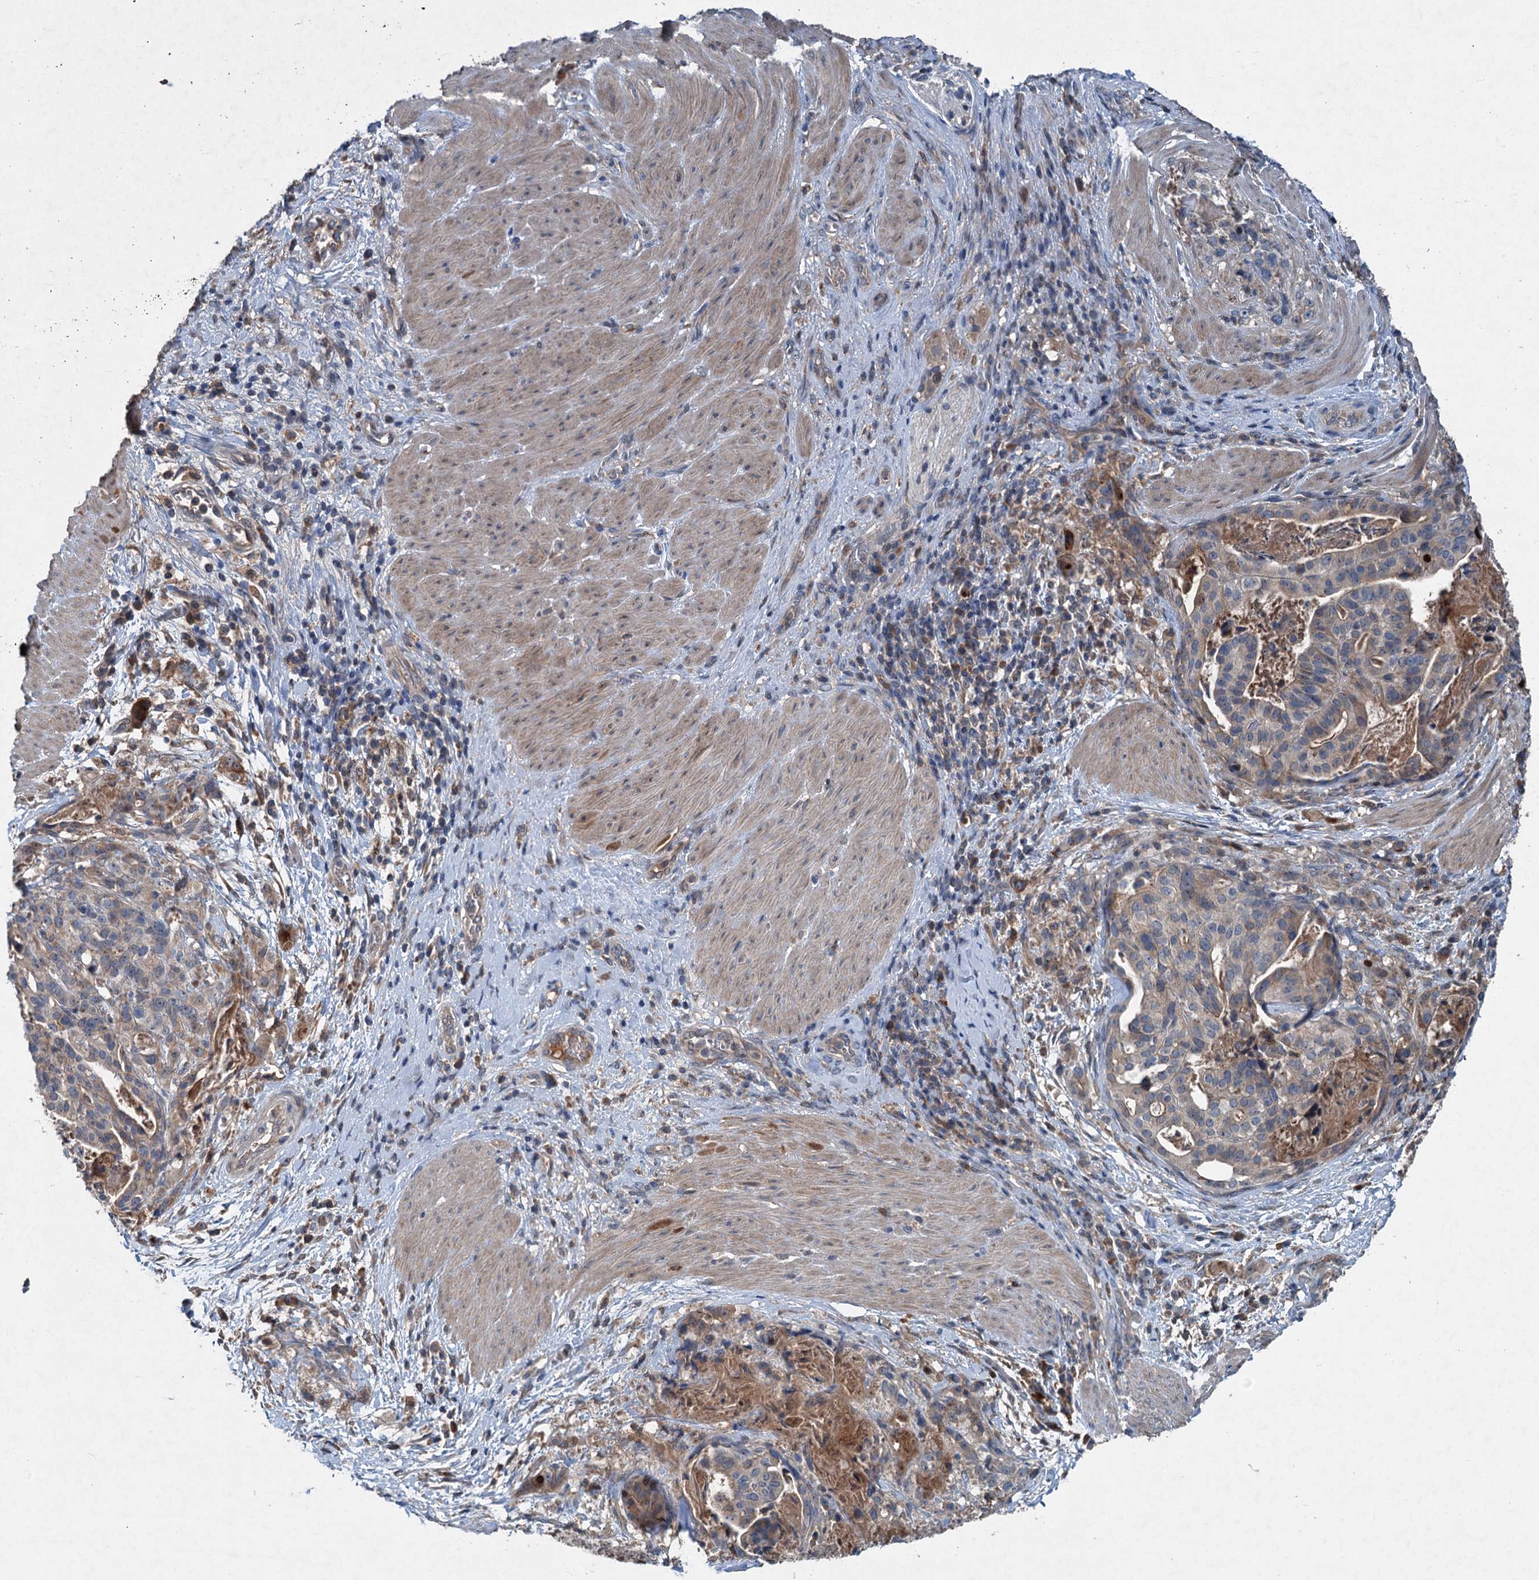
{"staining": {"intensity": "negative", "quantity": "none", "location": "none"}, "tissue": "stomach cancer", "cell_type": "Tumor cells", "image_type": "cancer", "snomed": [{"axis": "morphology", "description": "Adenocarcinoma, NOS"}, {"axis": "topography", "description": "Stomach"}], "caption": "Tumor cells are negative for brown protein staining in stomach adenocarcinoma. (DAB IHC, high magnification).", "gene": "TAPBPL", "patient": {"sex": "male", "age": 48}}